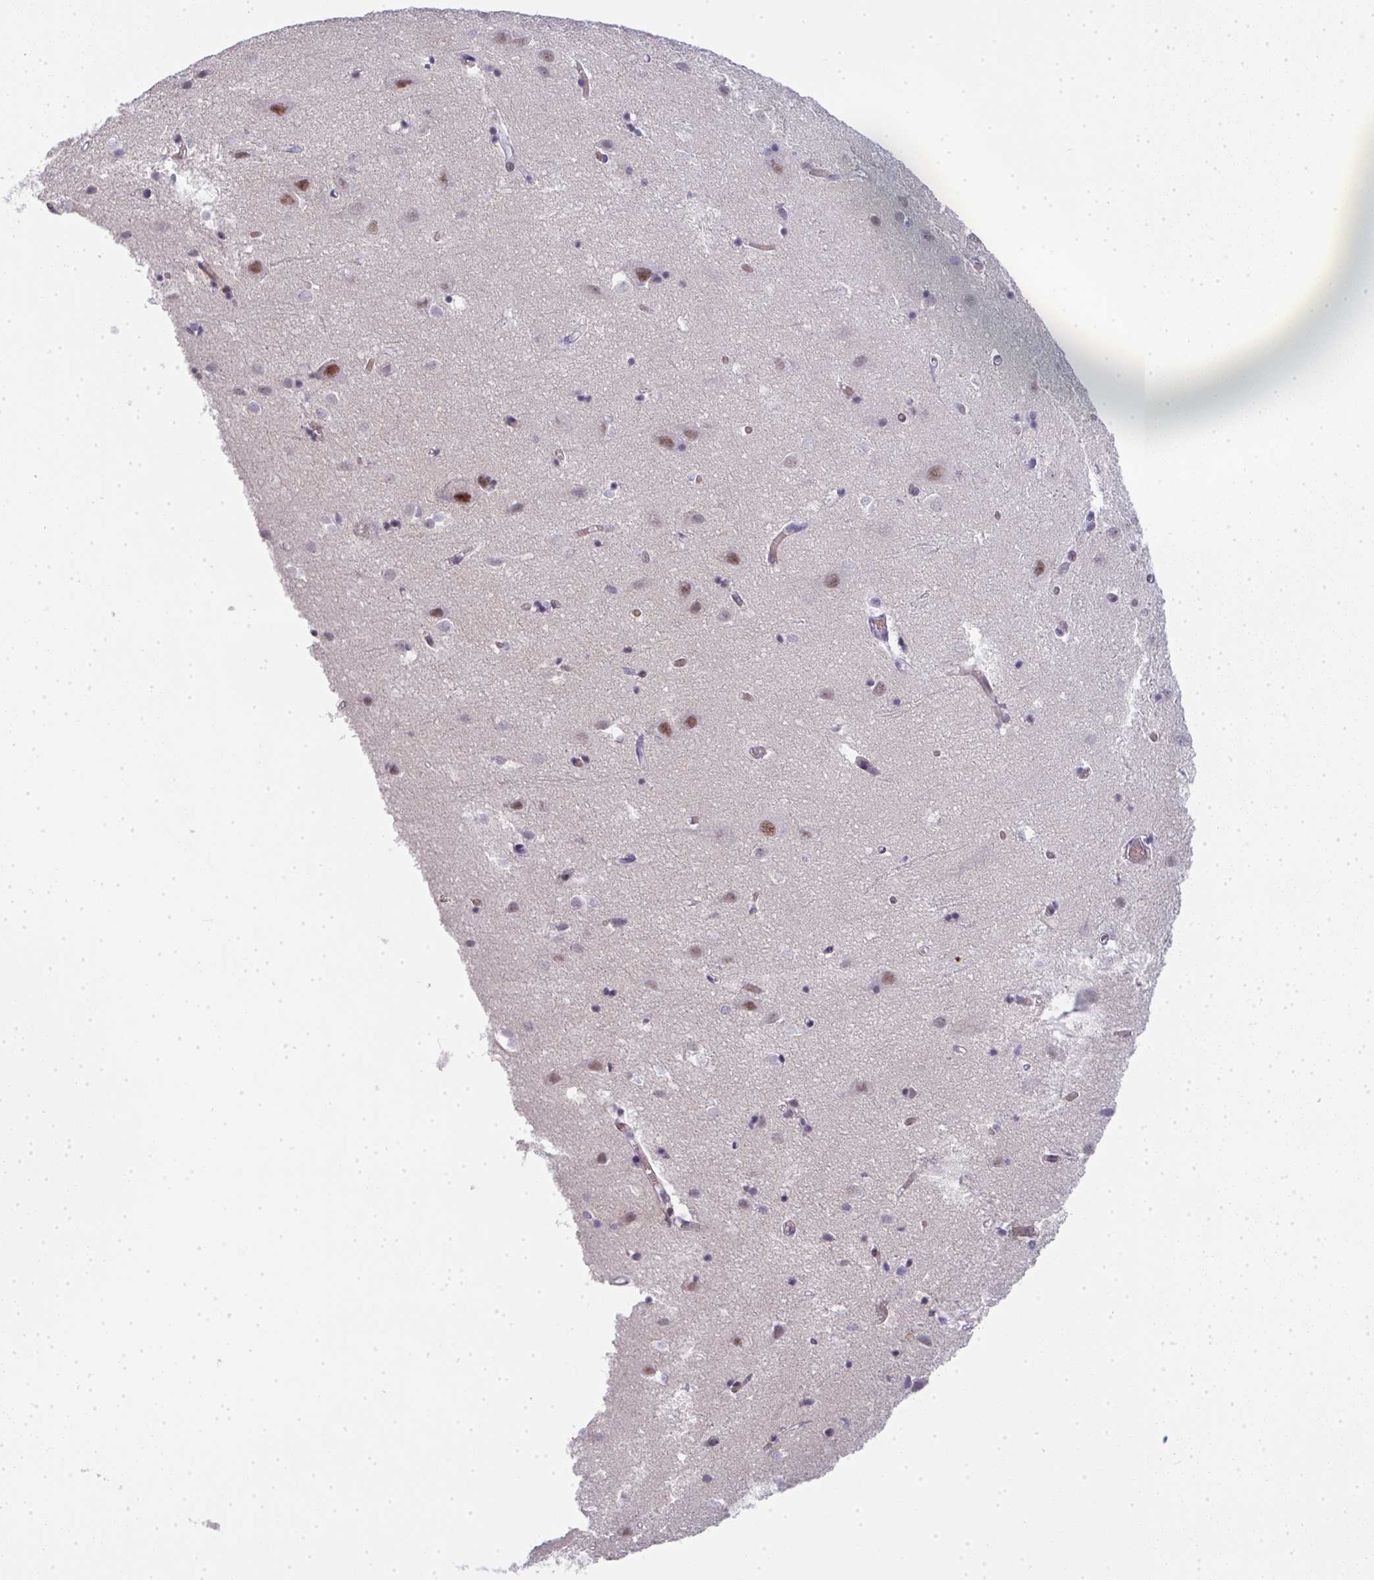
{"staining": {"intensity": "negative", "quantity": "none", "location": "none"}, "tissue": "cerebral cortex", "cell_type": "Endothelial cells", "image_type": "normal", "snomed": [{"axis": "morphology", "description": "Normal tissue, NOS"}, {"axis": "topography", "description": "Cerebral cortex"}], "caption": "Cerebral cortex stained for a protein using immunohistochemistry (IHC) reveals no positivity endothelial cells.", "gene": "TNMD", "patient": {"sex": "male", "age": 70}}